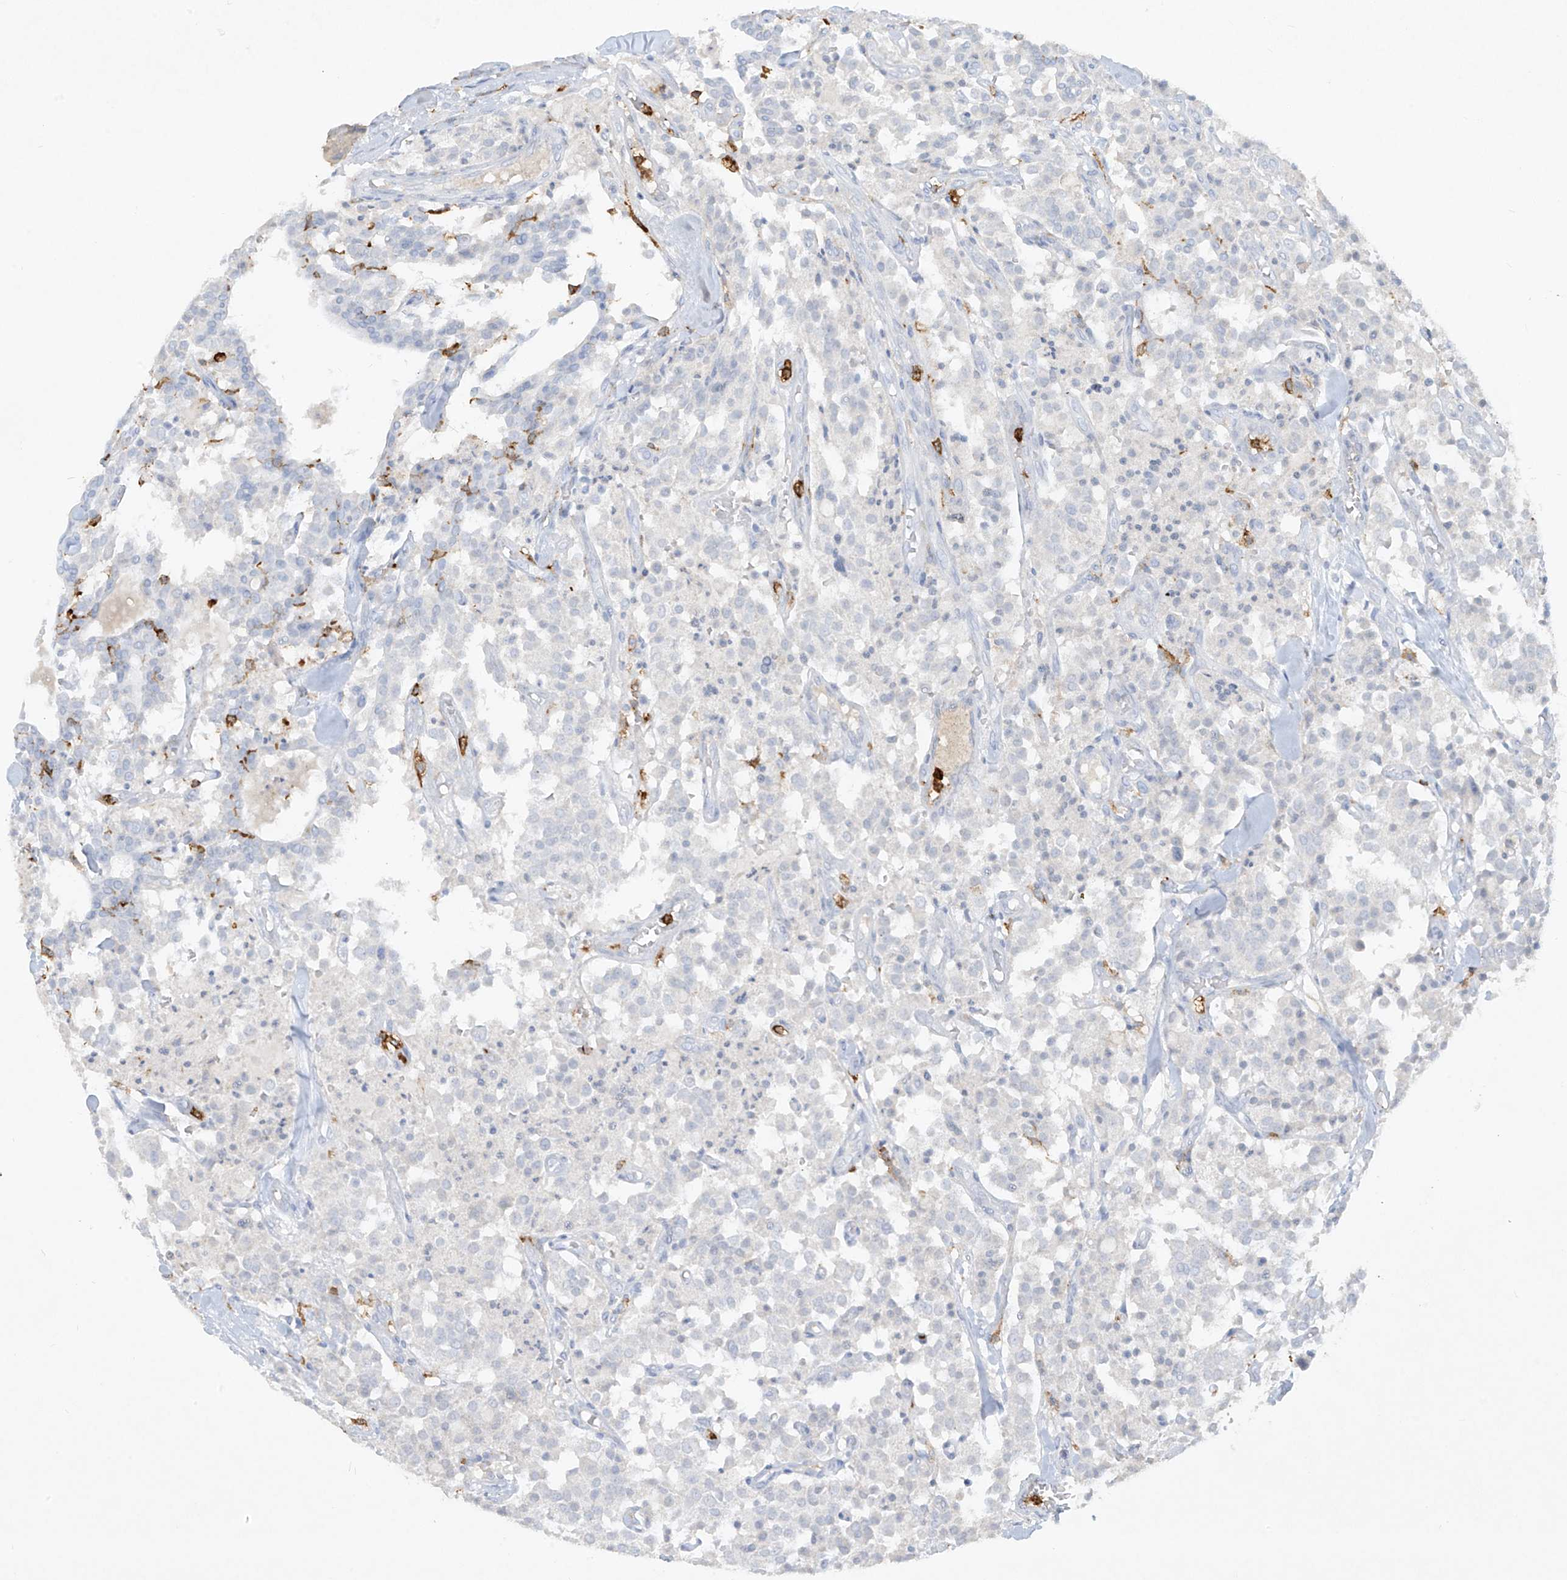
{"staining": {"intensity": "negative", "quantity": "none", "location": "none"}, "tissue": "carcinoid", "cell_type": "Tumor cells", "image_type": "cancer", "snomed": [{"axis": "morphology", "description": "Carcinoid, malignant, NOS"}, {"axis": "topography", "description": "Lung"}], "caption": "Micrograph shows no significant protein staining in tumor cells of carcinoid.", "gene": "FCGR3A", "patient": {"sex": "male", "age": 30}}